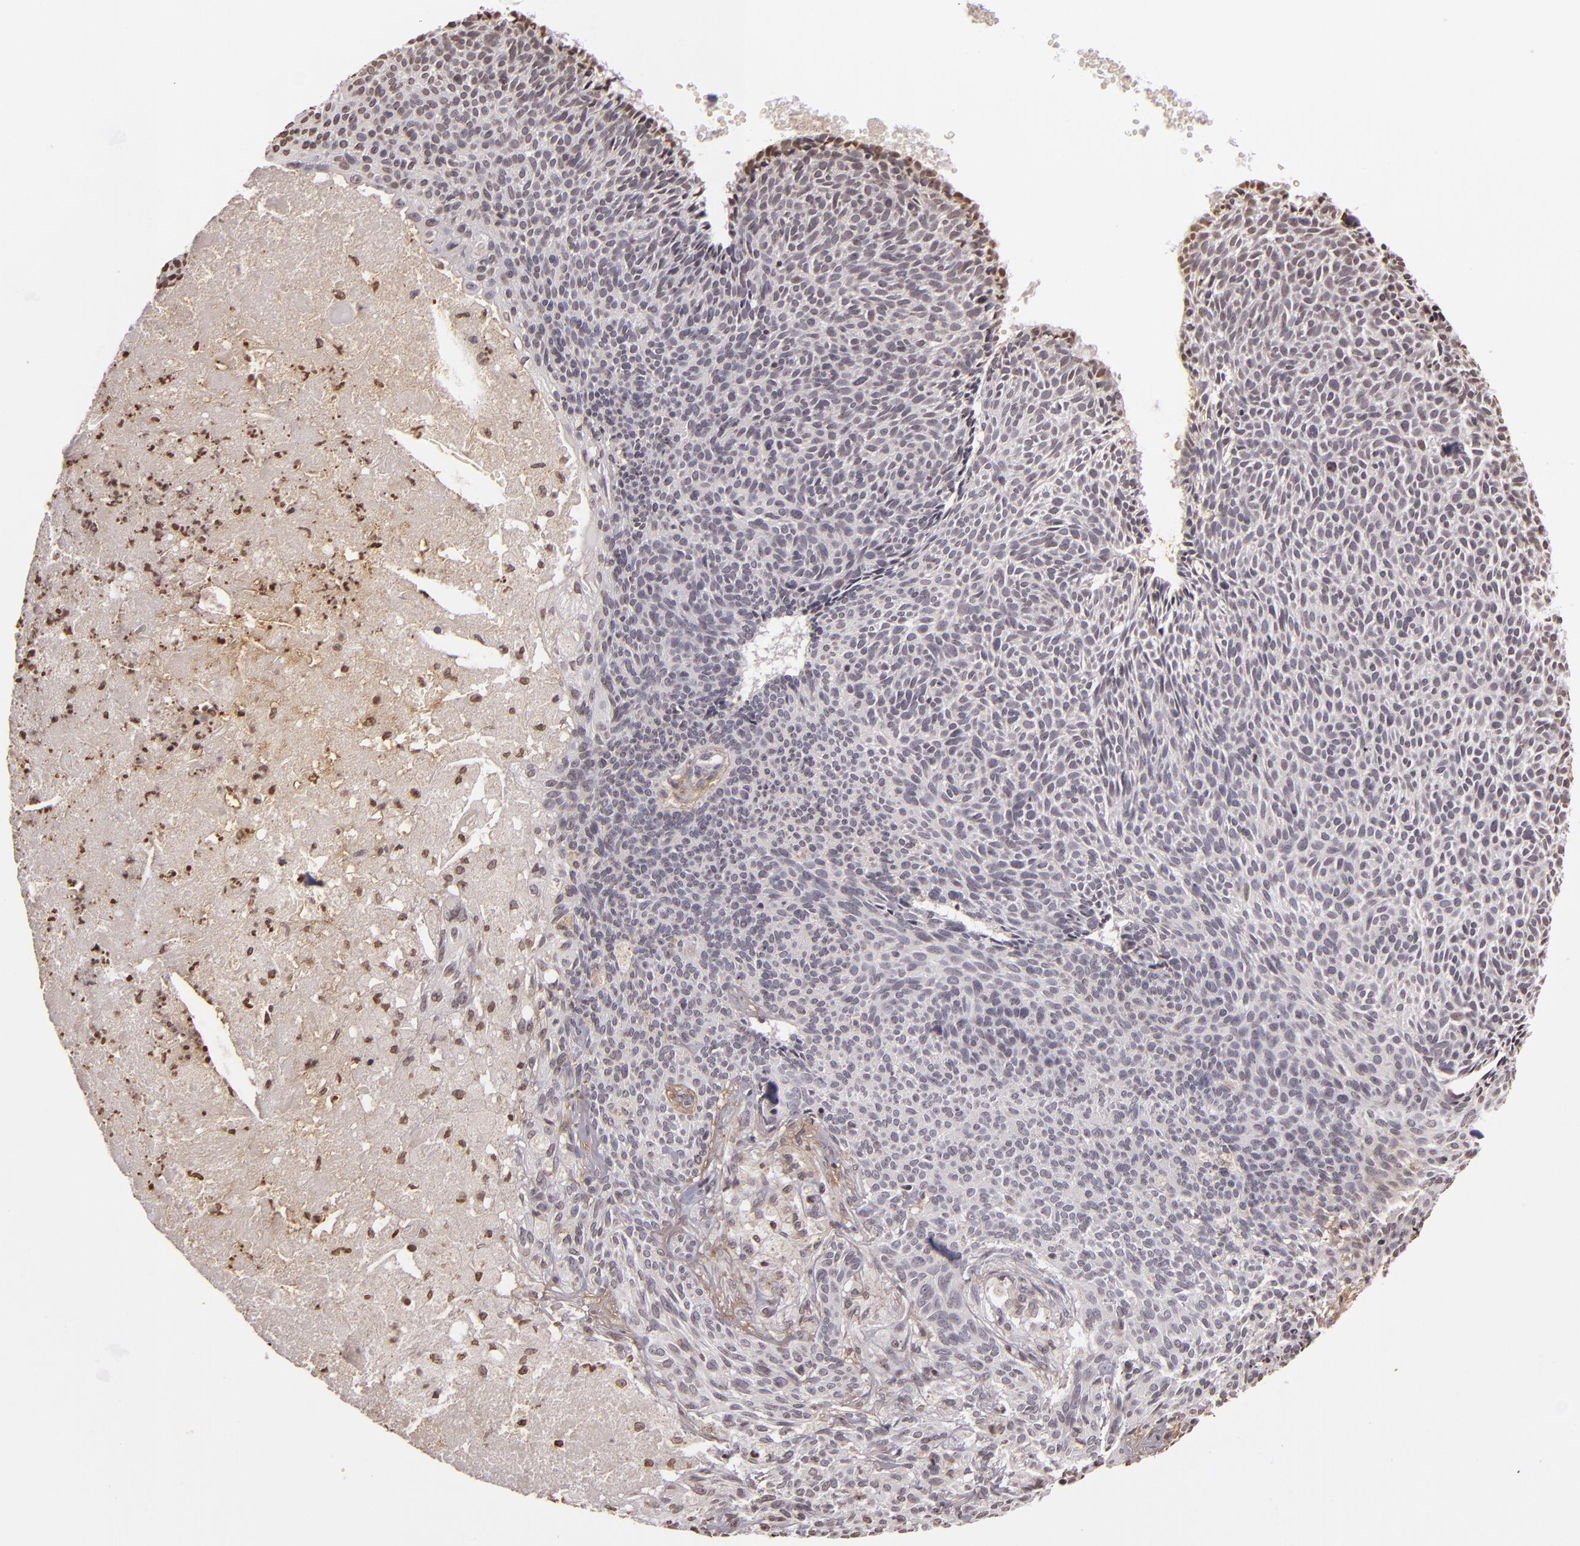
{"staining": {"intensity": "negative", "quantity": "none", "location": "none"}, "tissue": "skin cancer", "cell_type": "Tumor cells", "image_type": "cancer", "snomed": [{"axis": "morphology", "description": "Basal cell carcinoma"}, {"axis": "topography", "description": "Skin"}], "caption": "Tumor cells are negative for brown protein staining in basal cell carcinoma (skin).", "gene": "THRB", "patient": {"sex": "male", "age": 84}}